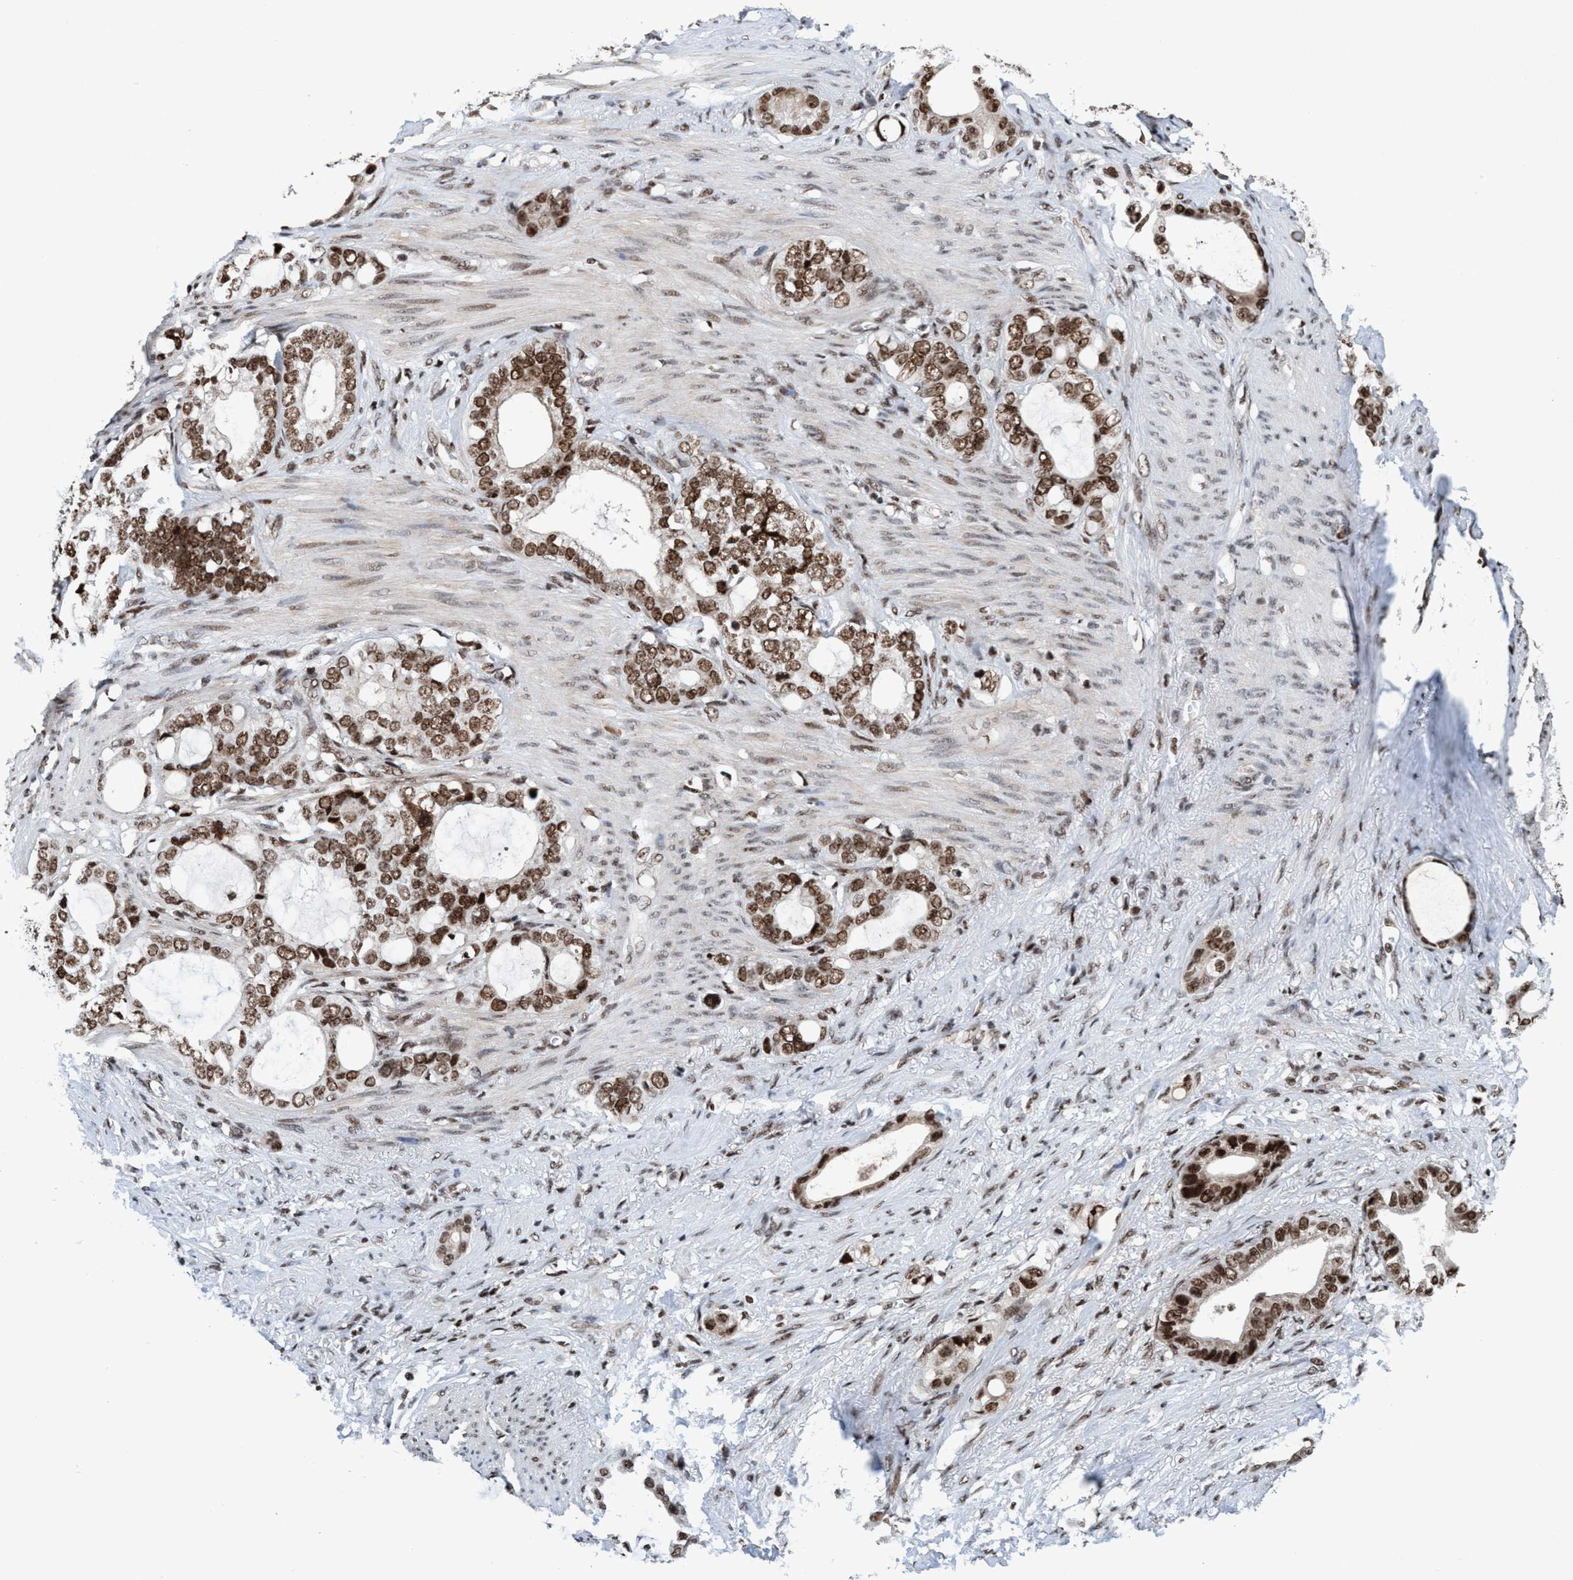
{"staining": {"intensity": "moderate", "quantity": ">75%", "location": "nuclear"}, "tissue": "stomach cancer", "cell_type": "Tumor cells", "image_type": "cancer", "snomed": [{"axis": "morphology", "description": "Adenocarcinoma, NOS"}, {"axis": "topography", "description": "Stomach"}], "caption": "Stomach cancer (adenocarcinoma) stained for a protein demonstrates moderate nuclear positivity in tumor cells. The protein is stained brown, and the nuclei are stained in blue (DAB IHC with brightfield microscopy, high magnification).", "gene": "TOPBP1", "patient": {"sex": "female", "age": 75}}